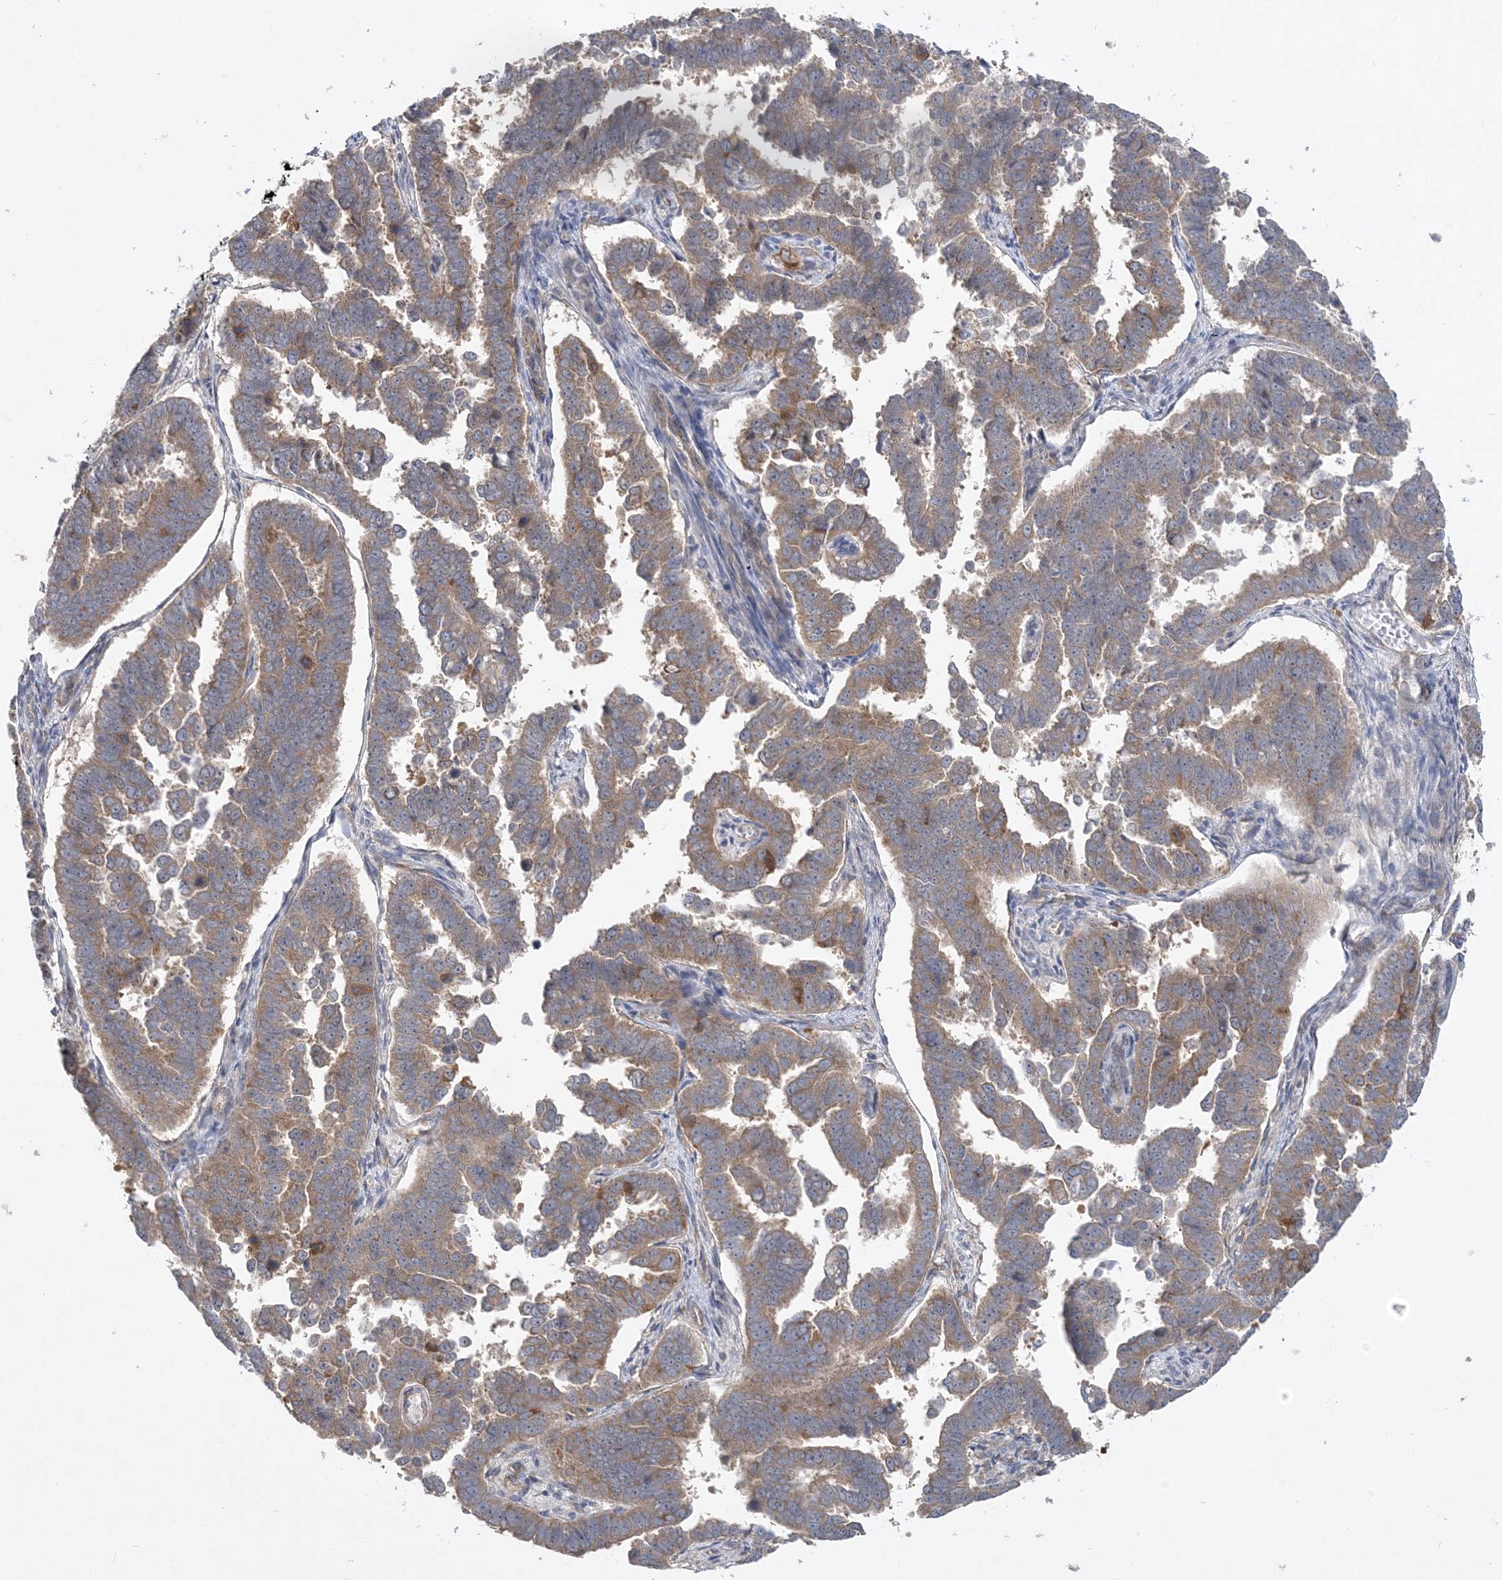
{"staining": {"intensity": "moderate", "quantity": "25%-75%", "location": "cytoplasmic/membranous"}, "tissue": "endometrial cancer", "cell_type": "Tumor cells", "image_type": "cancer", "snomed": [{"axis": "morphology", "description": "Adenocarcinoma, NOS"}, {"axis": "topography", "description": "Endometrium"}], "caption": "A photomicrograph of human endometrial cancer stained for a protein shows moderate cytoplasmic/membranous brown staining in tumor cells.", "gene": "MAP4K5", "patient": {"sex": "female", "age": 75}}